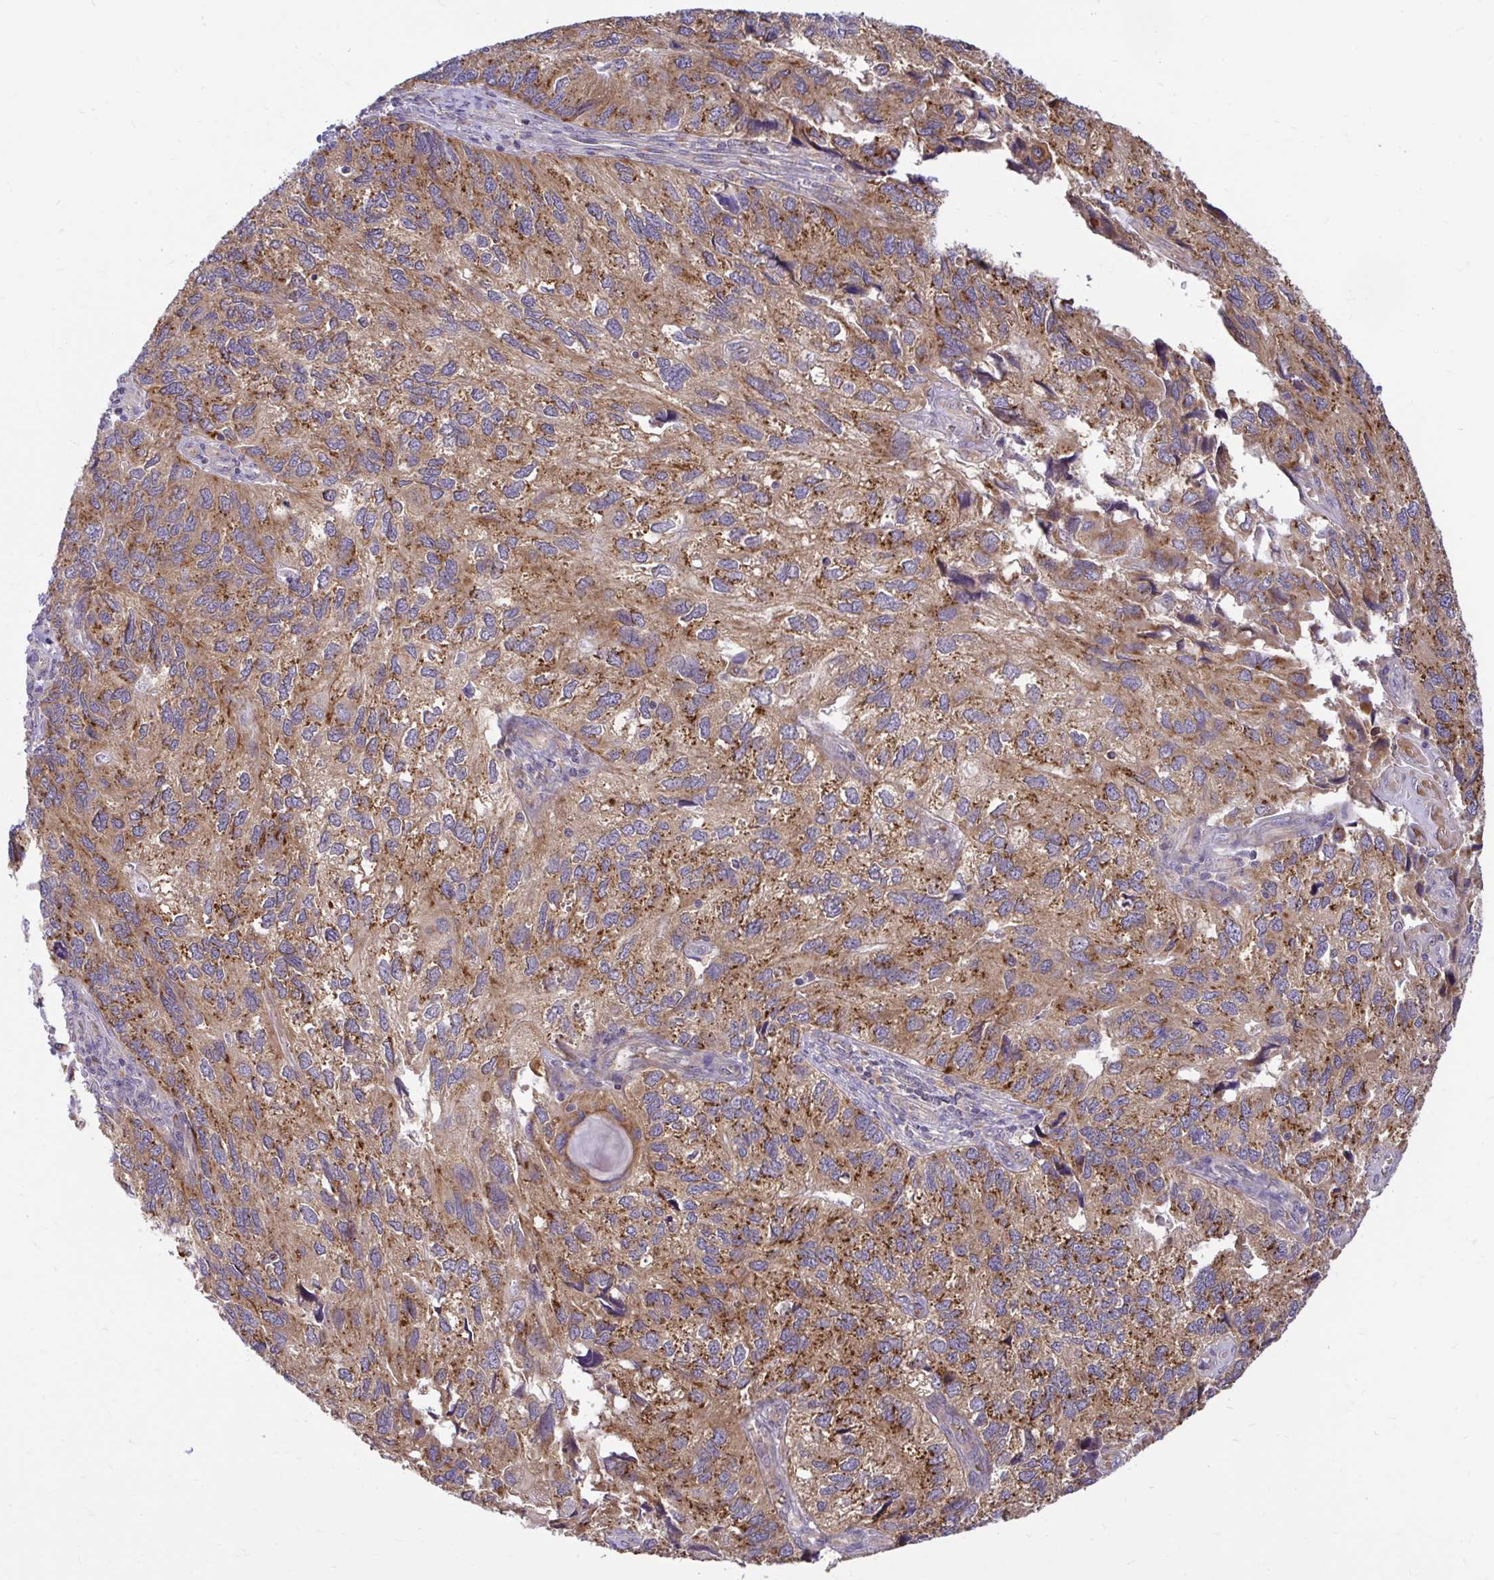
{"staining": {"intensity": "moderate", "quantity": ">75%", "location": "cytoplasmic/membranous"}, "tissue": "endometrial cancer", "cell_type": "Tumor cells", "image_type": "cancer", "snomed": [{"axis": "morphology", "description": "Carcinoma, NOS"}, {"axis": "topography", "description": "Uterus"}], "caption": "The histopathology image shows immunohistochemical staining of endometrial cancer. There is moderate cytoplasmic/membranous positivity is appreciated in about >75% of tumor cells.", "gene": "VTI1B", "patient": {"sex": "female", "age": 76}}